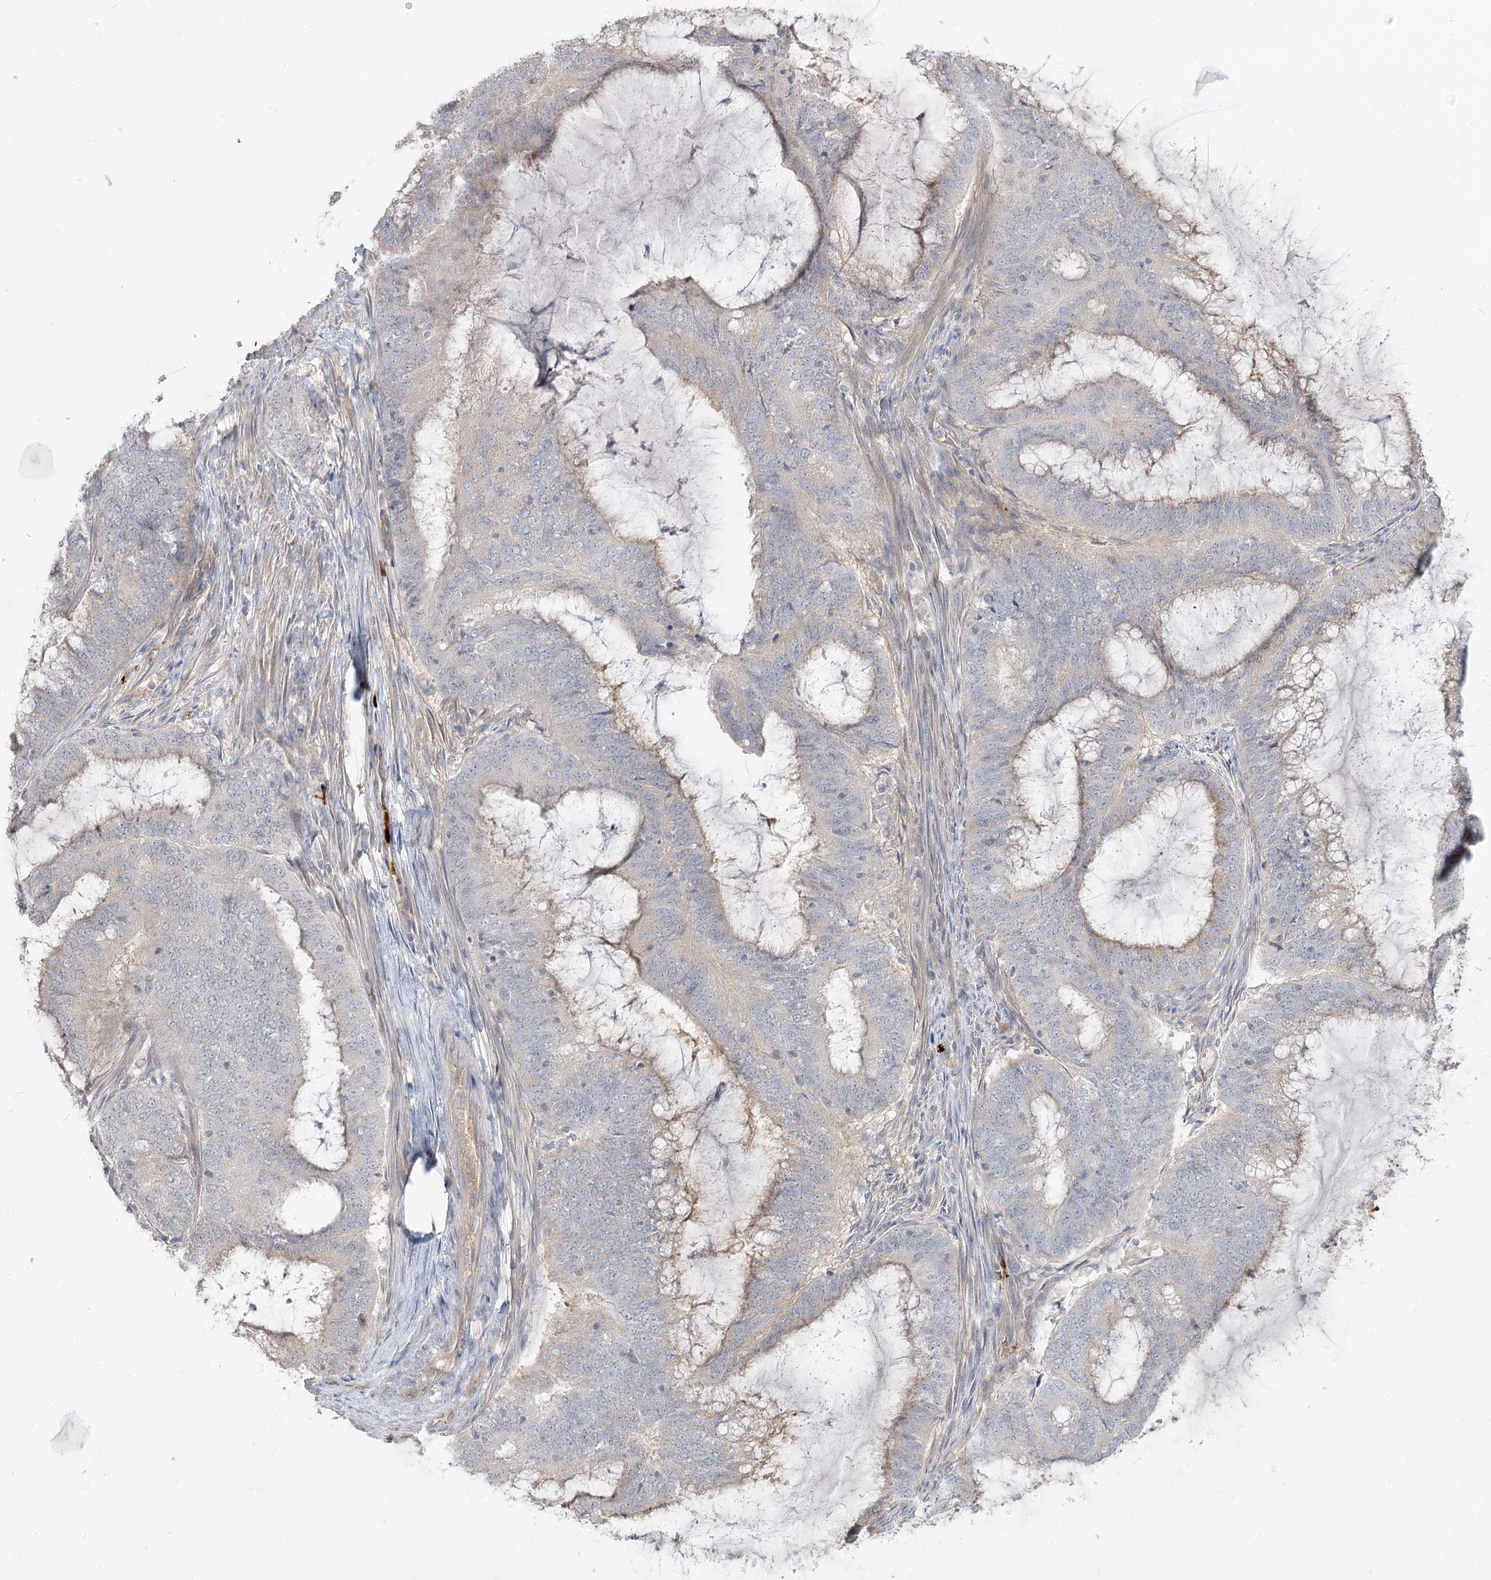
{"staining": {"intensity": "negative", "quantity": "none", "location": "none"}, "tissue": "endometrial cancer", "cell_type": "Tumor cells", "image_type": "cancer", "snomed": [{"axis": "morphology", "description": "Adenocarcinoma, NOS"}, {"axis": "topography", "description": "Endometrium"}], "caption": "IHC micrograph of neoplastic tissue: adenocarcinoma (endometrial) stained with DAB displays no significant protein expression in tumor cells. (Brightfield microscopy of DAB immunohistochemistry at high magnification).", "gene": "GUCY2C", "patient": {"sex": "female", "age": 51}}